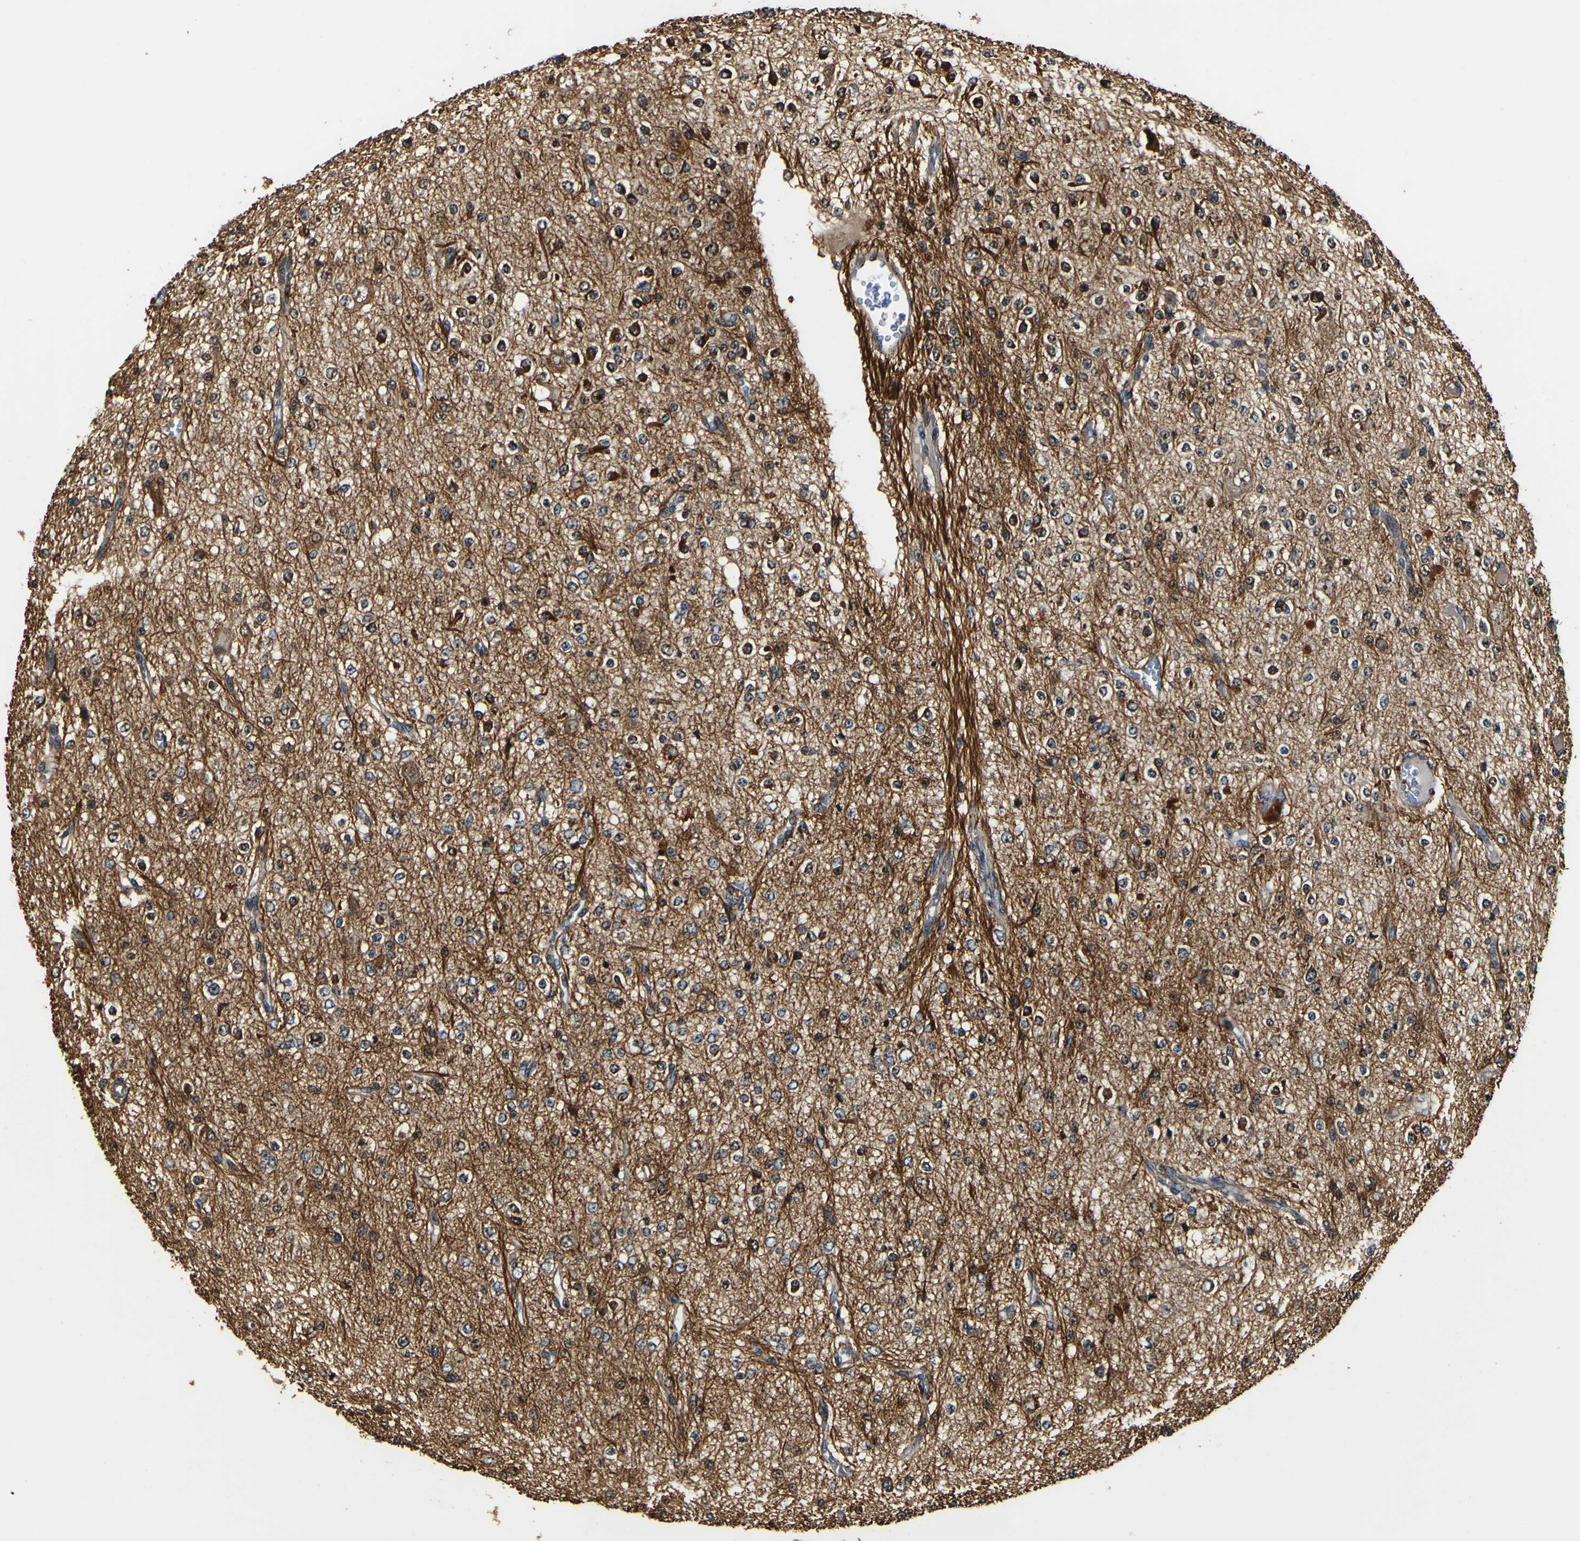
{"staining": {"intensity": "strong", "quantity": "25%-75%", "location": "cytoplasmic/membranous,nuclear"}, "tissue": "glioma", "cell_type": "Tumor cells", "image_type": "cancer", "snomed": [{"axis": "morphology", "description": "Glioma, malignant, Low grade"}, {"axis": "topography", "description": "Brain"}], "caption": "Protein staining demonstrates strong cytoplasmic/membranous and nuclear staining in about 25%-75% of tumor cells in malignant glioma (low-grade).", "gene": "LRP4", "patient": {"sex": "male", "age": 38}}